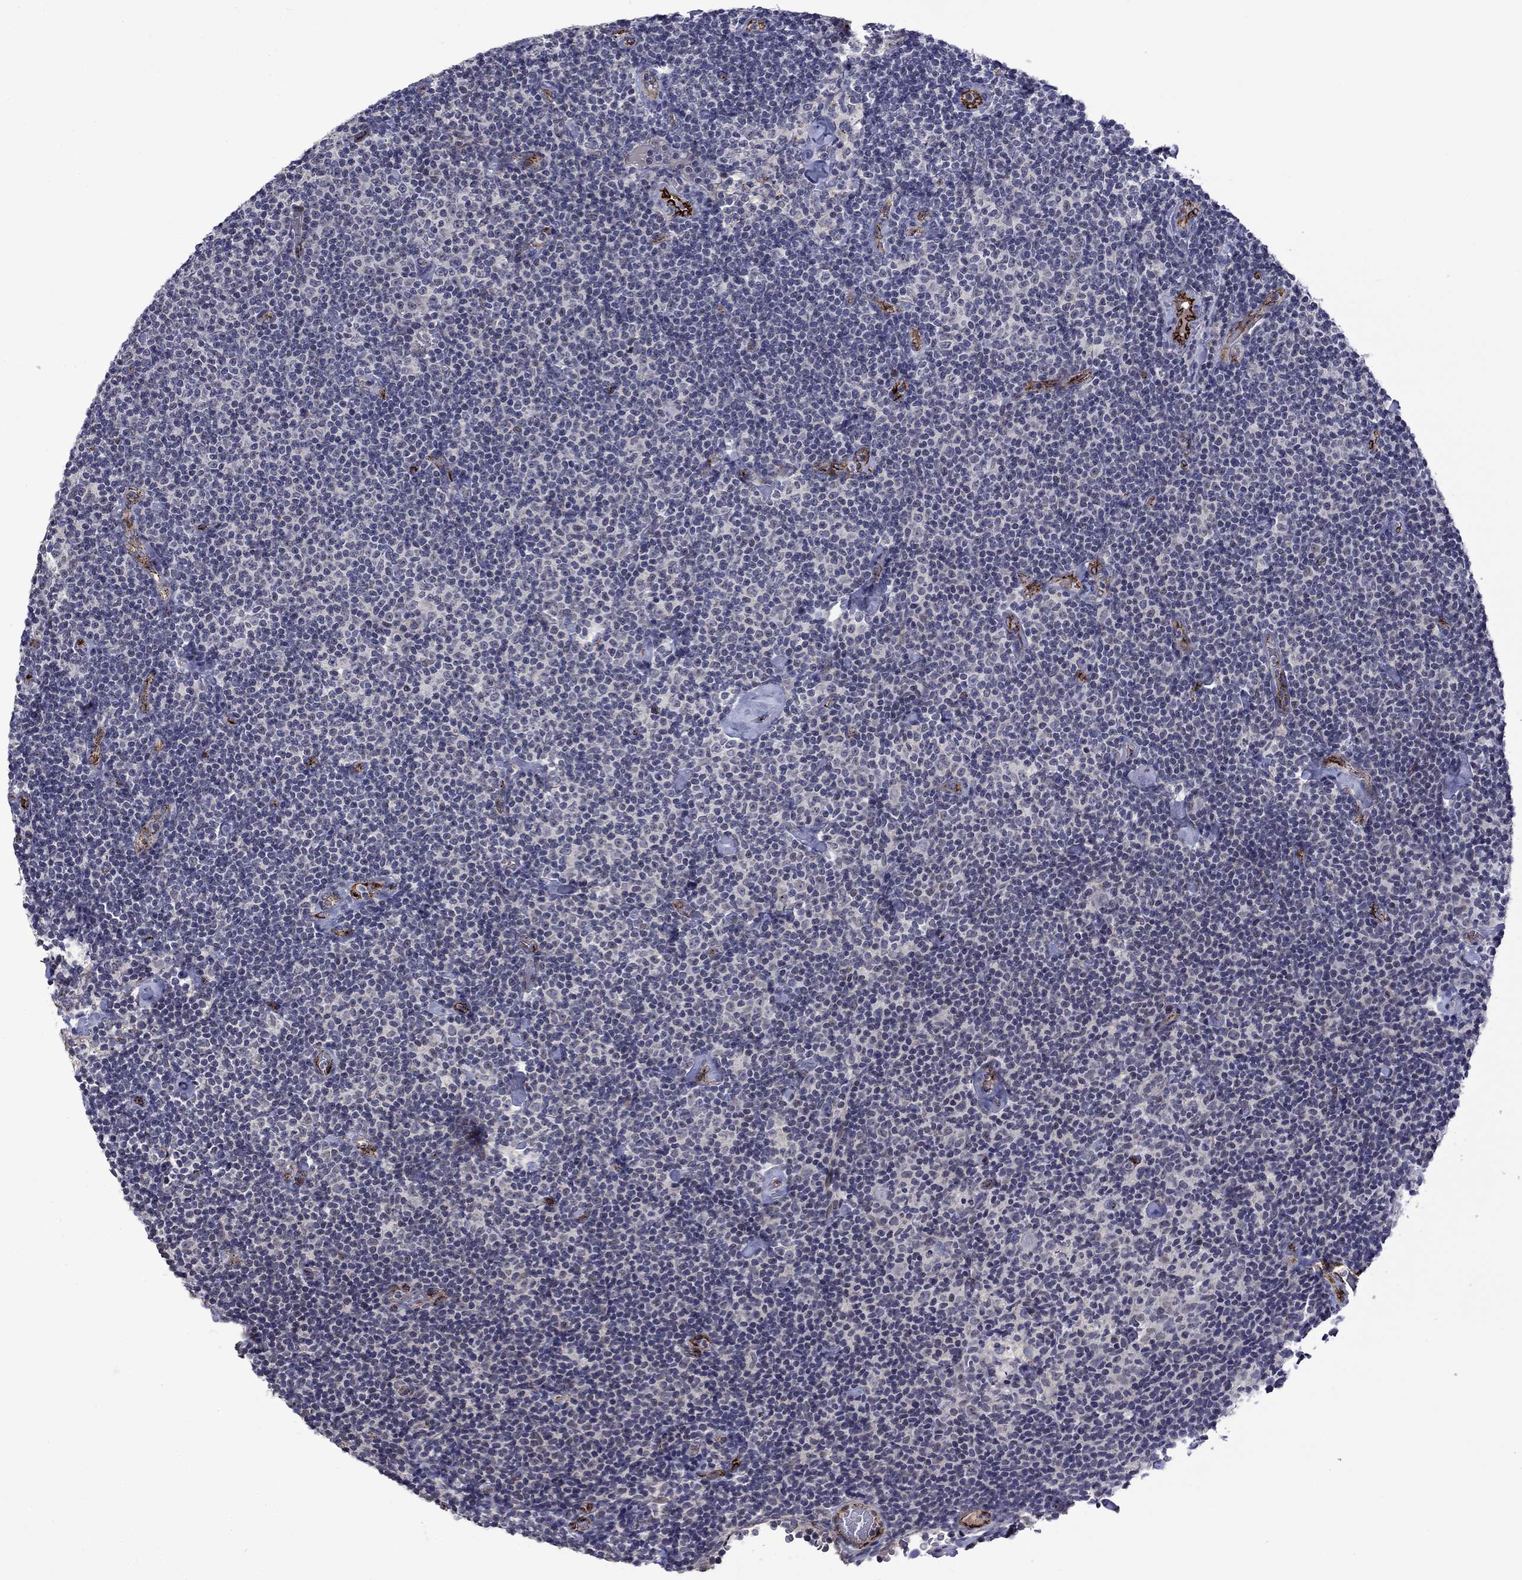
{"staining": {"intensity": "negative", "quantity": "none", "location": "none"}, "tissue": "lymphoma", "cell_type": "Tumor cells", "image_type": "cancer", "snomed": [{"axis": "morphology", "description": "Malignant lymphoma, non-Hodgkin's type, Low grade"}, {"axis": "topography", "description": "Lymph node"}], "caption": "This is a micrograph of immunohistochemistry (IHC) staining of lymphoma, which shows no positivity in tumor cells.", "gene": "SLITRK1", "patient": {"sex": "male", "age": 81}}